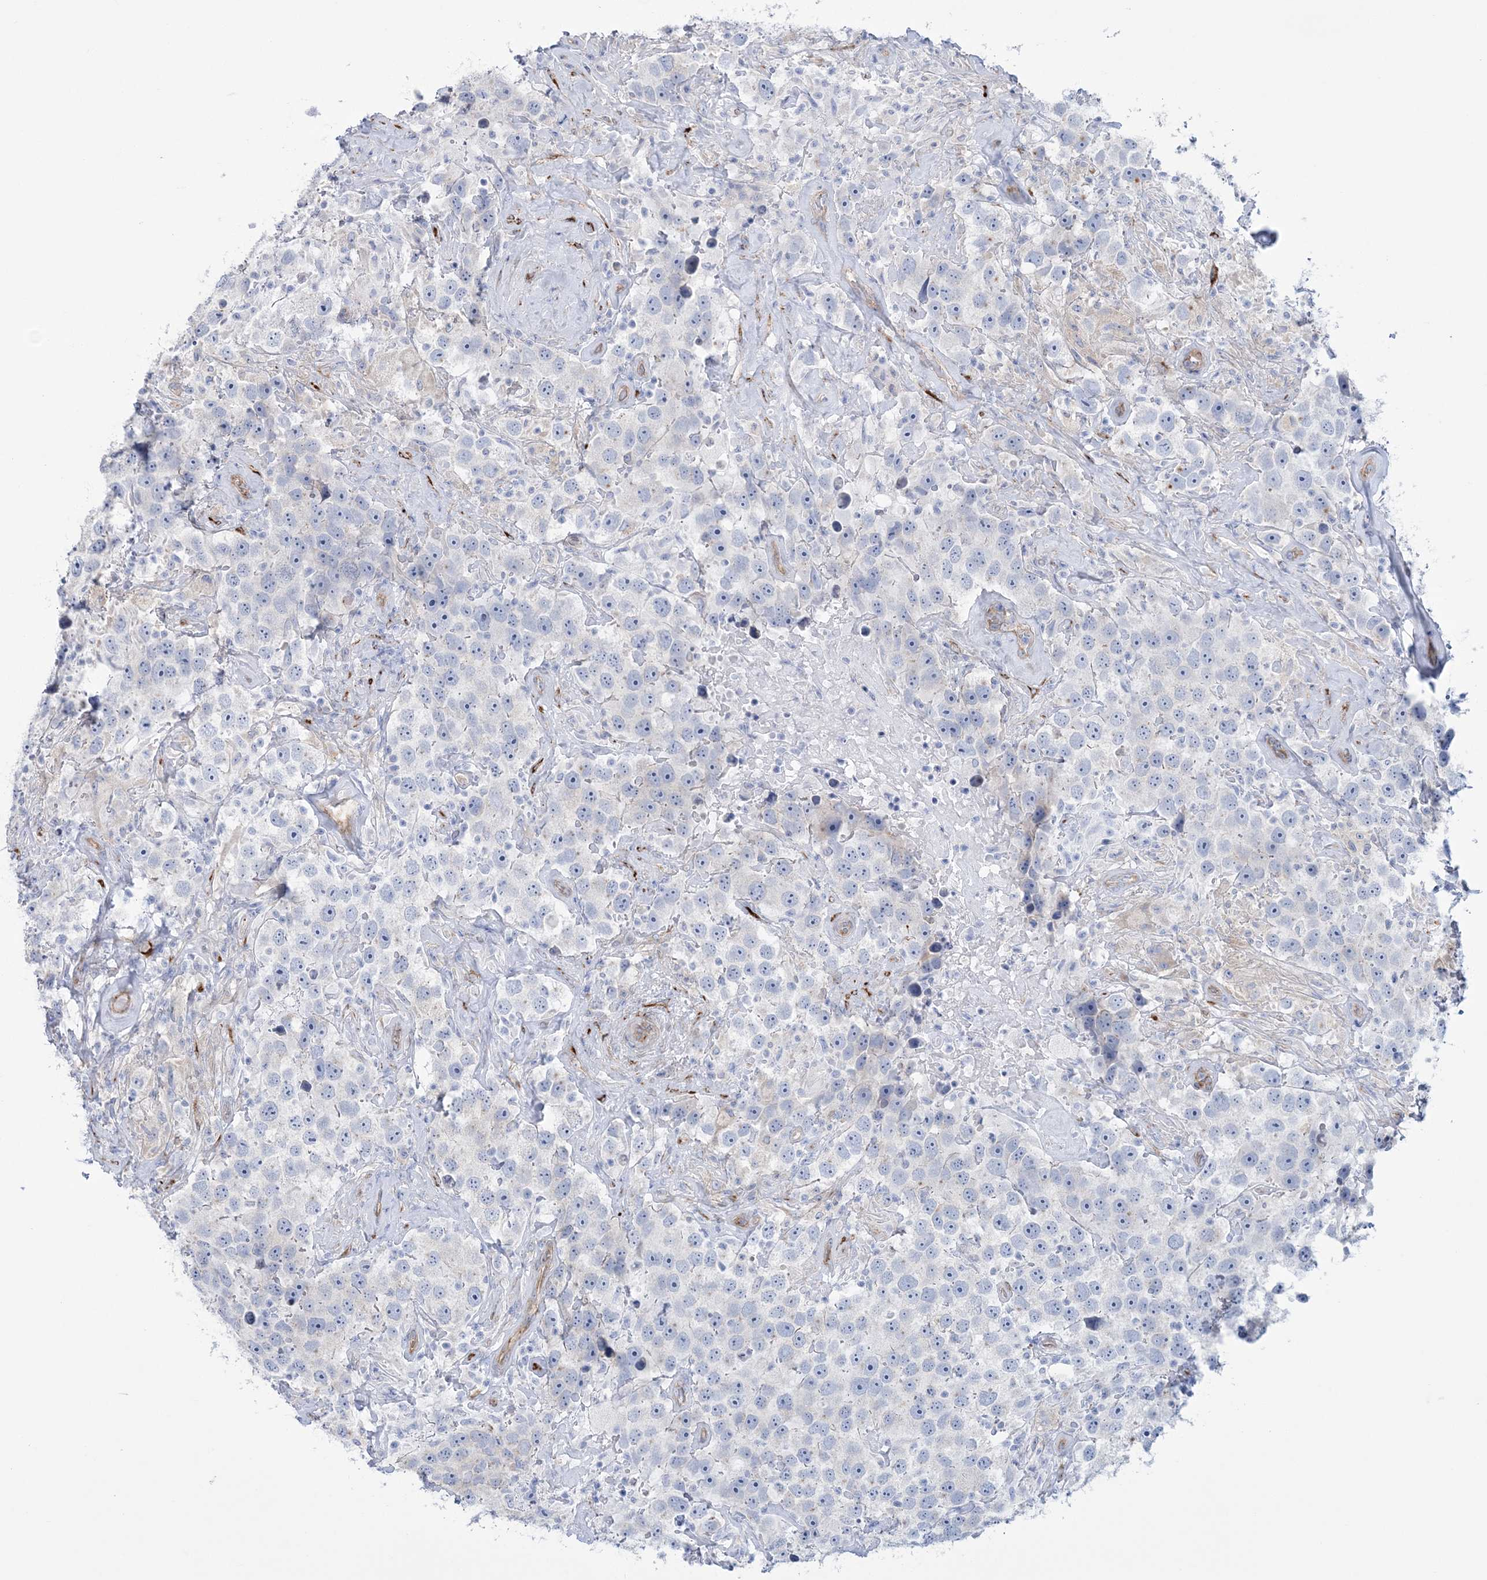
{"staining": {"intensity": "negative", "quantity": "none", "location": "none"}, "tissue": "testis cancer", "cell_type": "Tumor cells", "image_type": "cancer", "snomed": [{"axis": "morphology", "description": "Seminoma, NOS"}, {"axis": "topography", "description": "Testis"}], "caption": "DAB immunohistochemical staining of human testis seminoma exhibits no significant positivity in tumor cells.", "gene": "RAB11FIP5", "patient": {"sex": "male", "age": 49}}